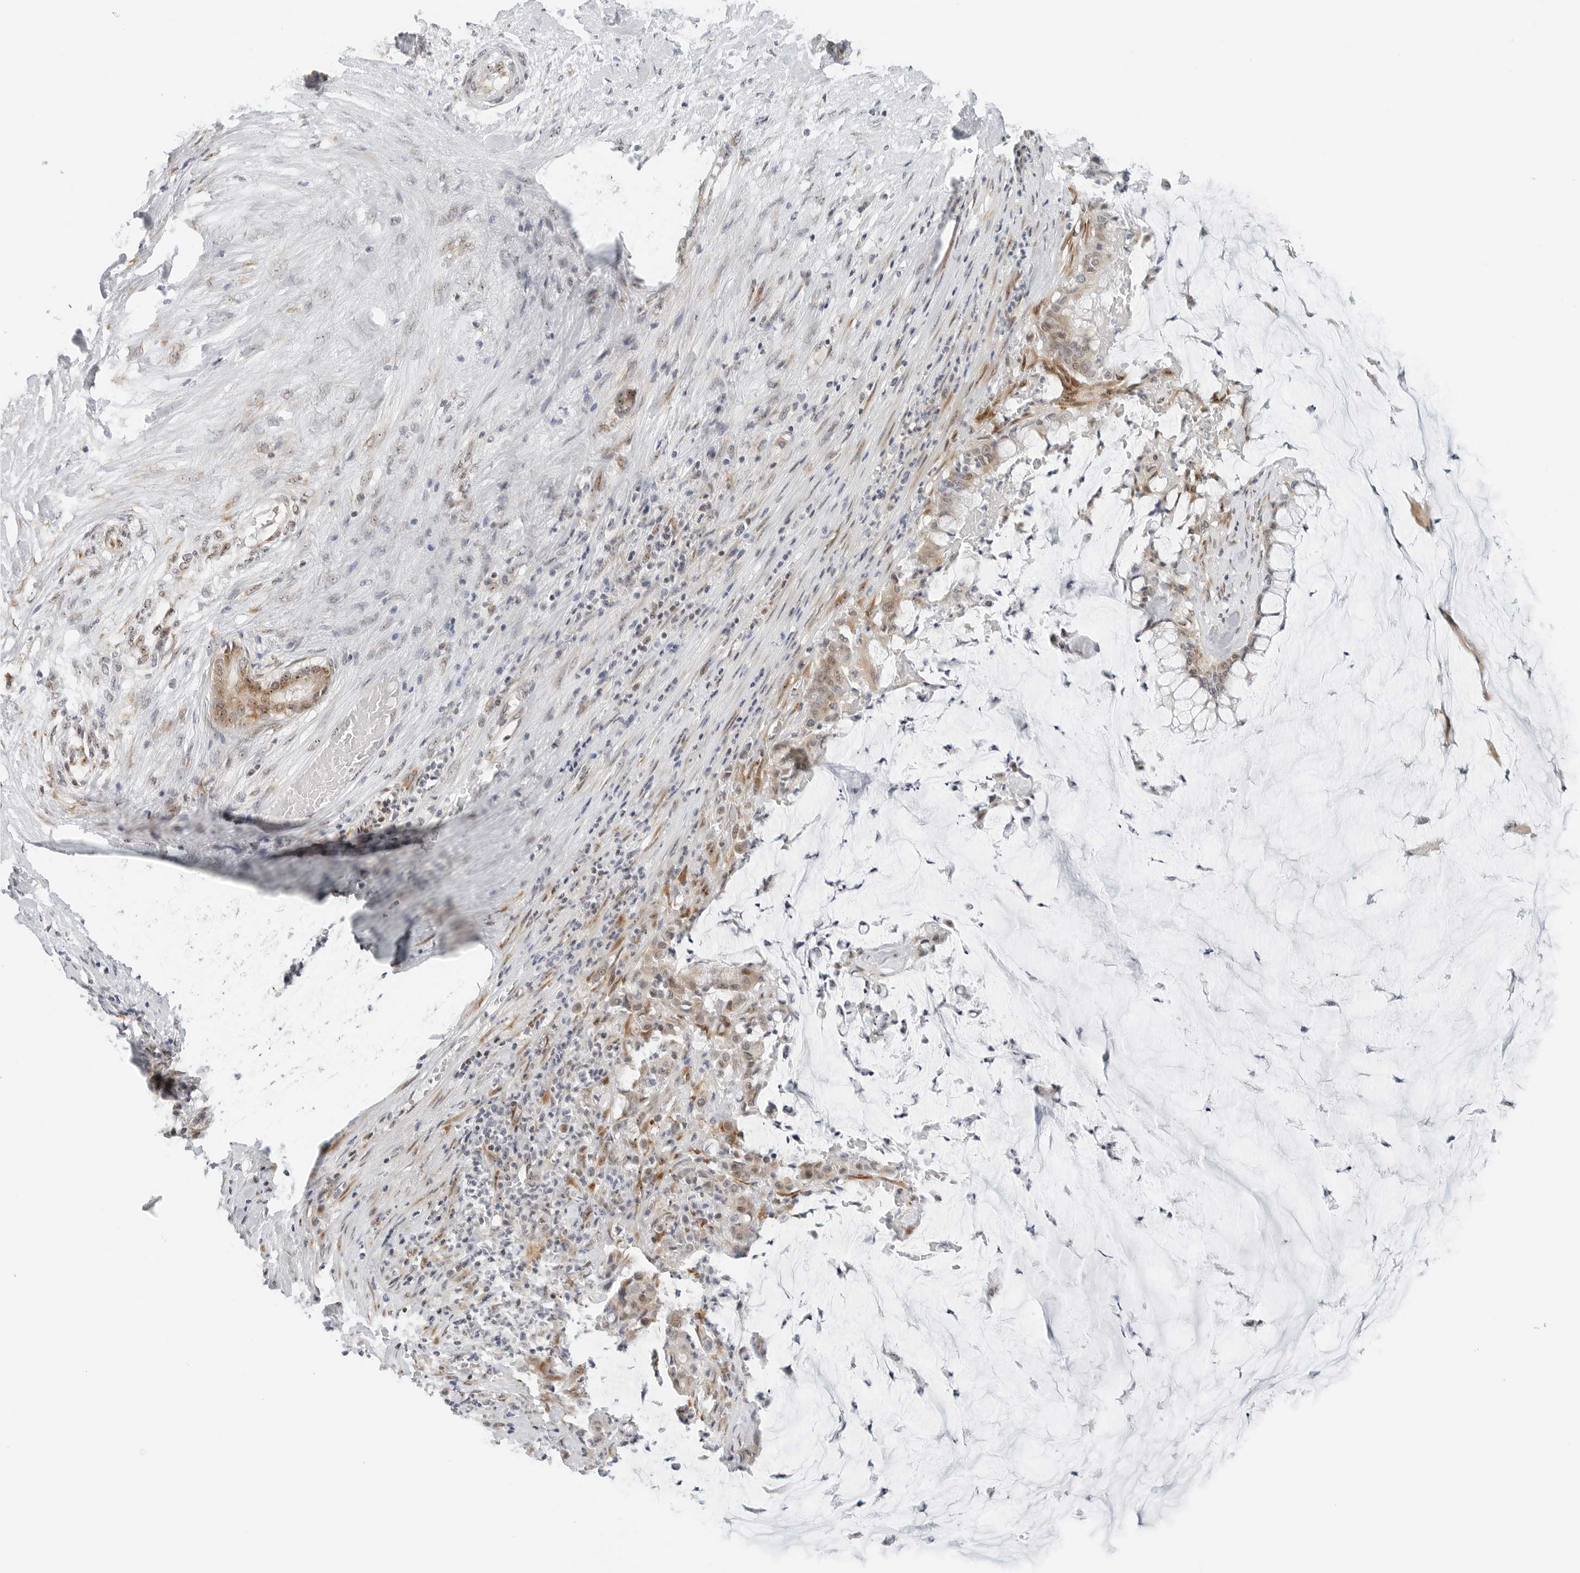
{"staining": {"intensity": "weak", "quantity": ">75%", "location": "cytoplasmic/membranous,nuclear"}, "tissue": "pancreatic cancer", "cell_type": "Tumor cells", "image_type": "cancer", "snomed": [{"axis": "morphology", "description": "Adenocarcinoma, NOS"}, {"axis": "topography", "description": "Pancreas"}], "caption": "Immunohistochemical staining of human pancreatic cancer shows low levels of weak cytoplasmic/membranous and nuclear positivity in approximately >75% of tumor cells.", "gene": "RIMKLA", "patient": {"sex": "male", "age": 41}}